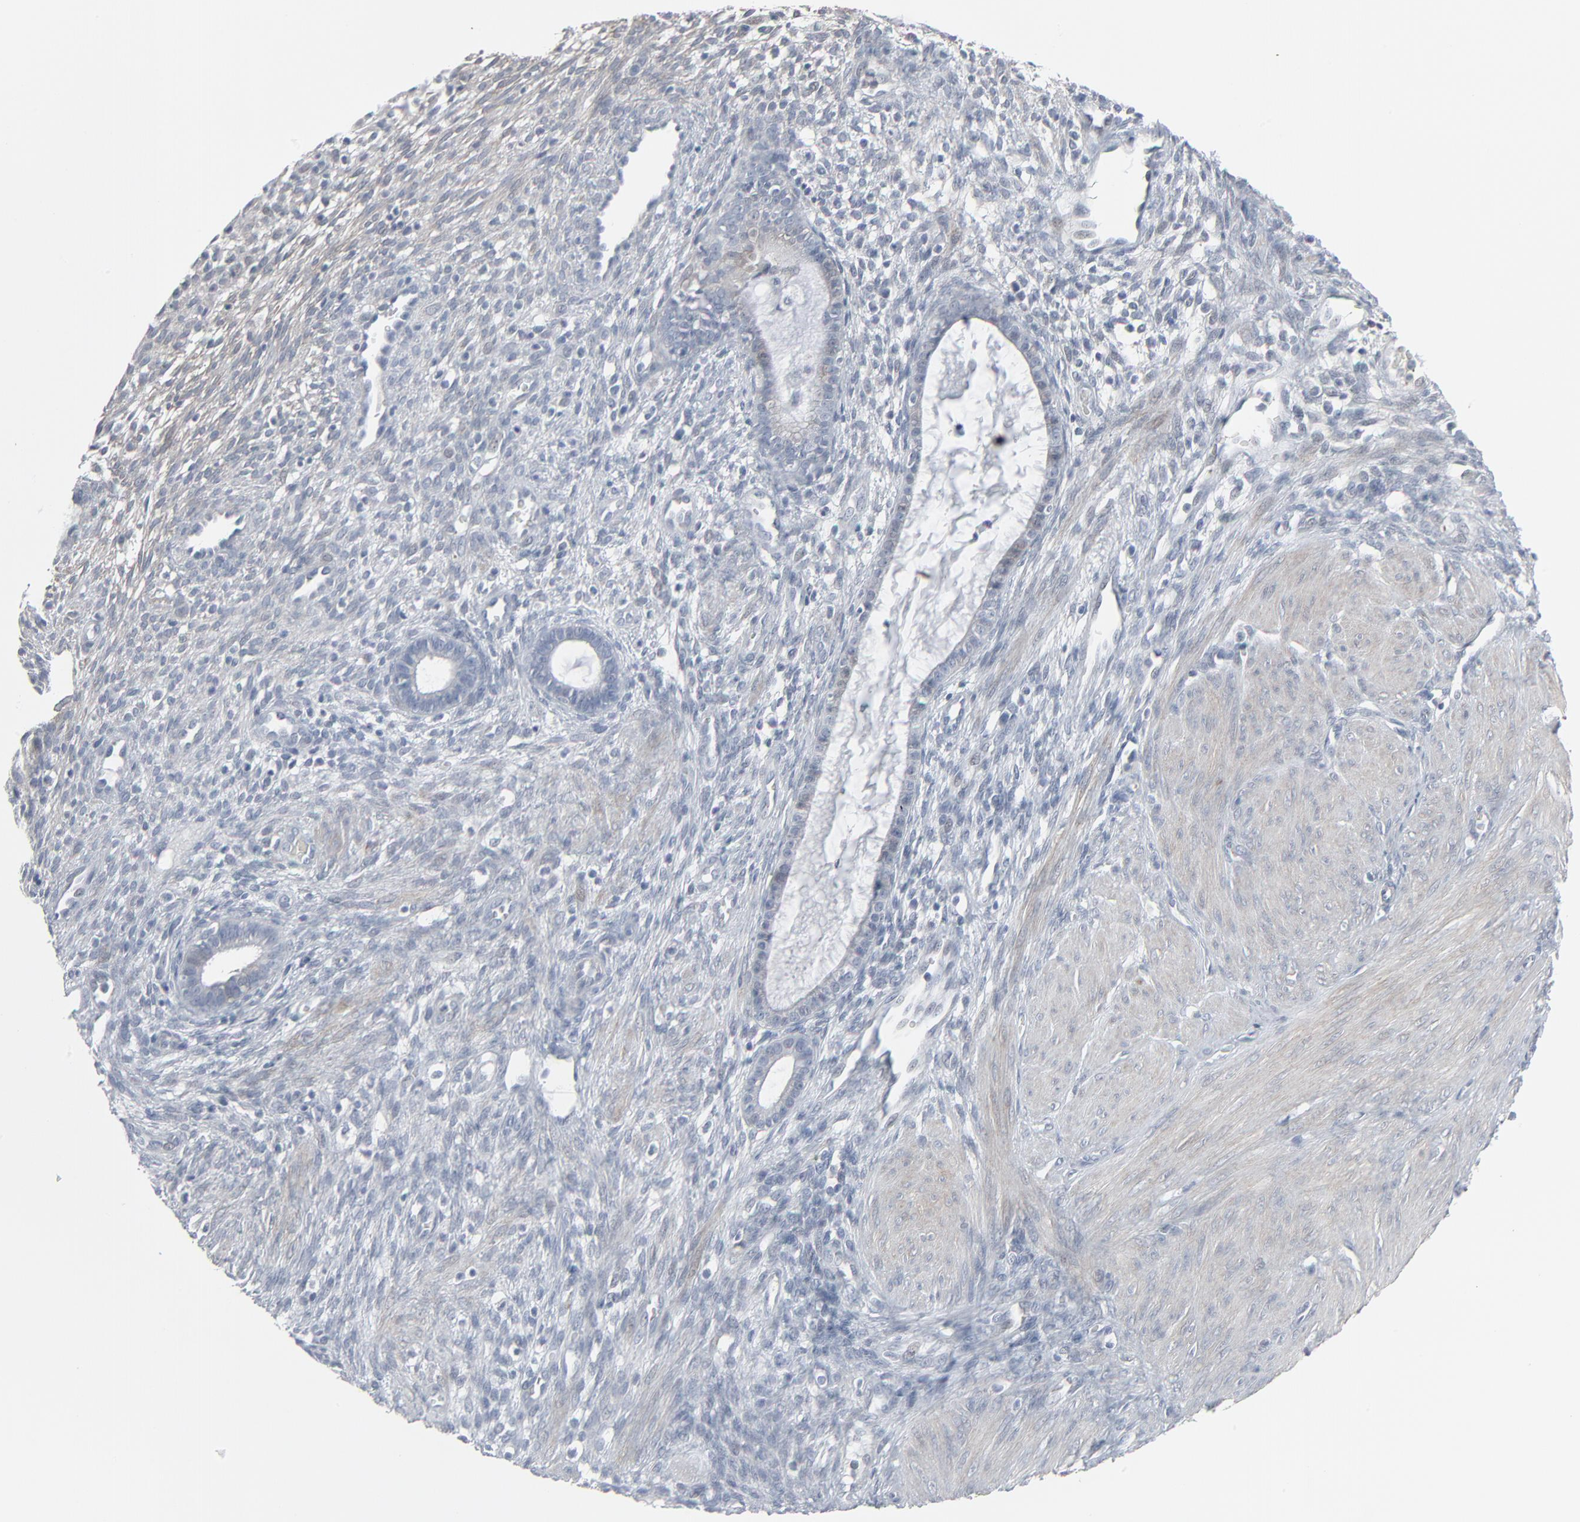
{"staining": {"intensity": "weak", "quantity": "<25%", "location": "cytoplasmic/membranous"}, "tissue": "endometrium", "cell_type": "Cells in endometrial stroma", "image_type": "normal", "snomed": [{"axis": "morphology", "description": "Normal tissue, NOS"}, {"axis": "topography", "description": "Endometrium"}], "caption": "DAB (3,3'-diaminobenzidine) immunohistochemical staining of benign human endometrium demonstrates no significant positivity in cells in endometrial stroma.", "gene": "NEUROD1", "patient": {"sex": "female", "age": 72}}